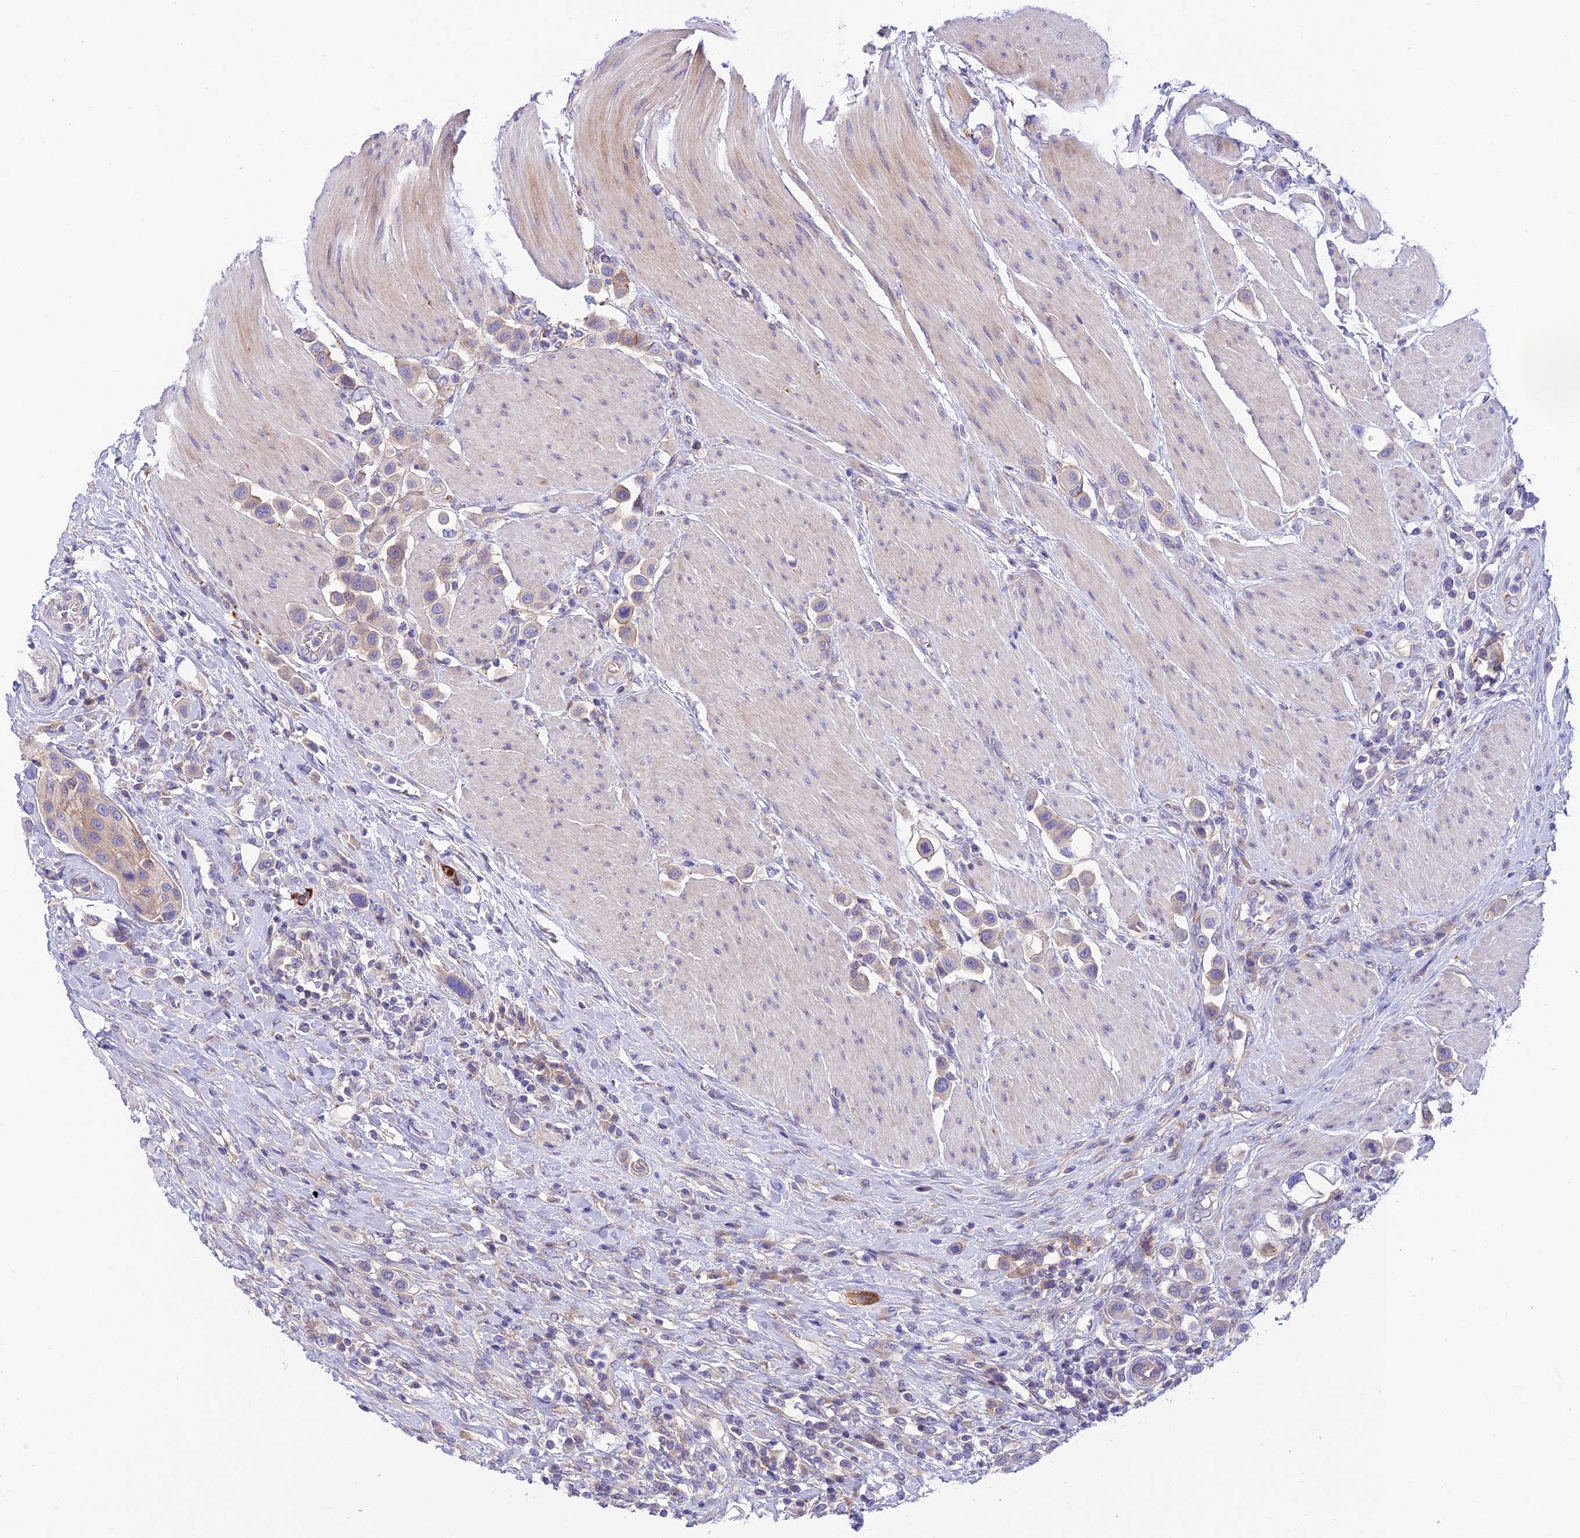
{"staining": {"intensity": "moderate", "quantity": "<25%", "location": "cytoplasmic/membranous"}, "tissue": "urothelial cancer", "cell_type": "Tumor cells", "image_type": "cancer", "snomed": [{"axis": "morphology", "description": "Urothelial carcinoma, High grade"}, {"axis": "topography", "description": "Urinary bladder"}], "caption": "A brown stain shows moderate cytoplasmic/membranous staining of a protein in human urothelial carcinoma (high-grade) tumor cells. (DAB IHC, brown staining for protein, blue staining for nuclei).", "gene": "CCDC157", "patient": {"sex": "male", "age": 50}}